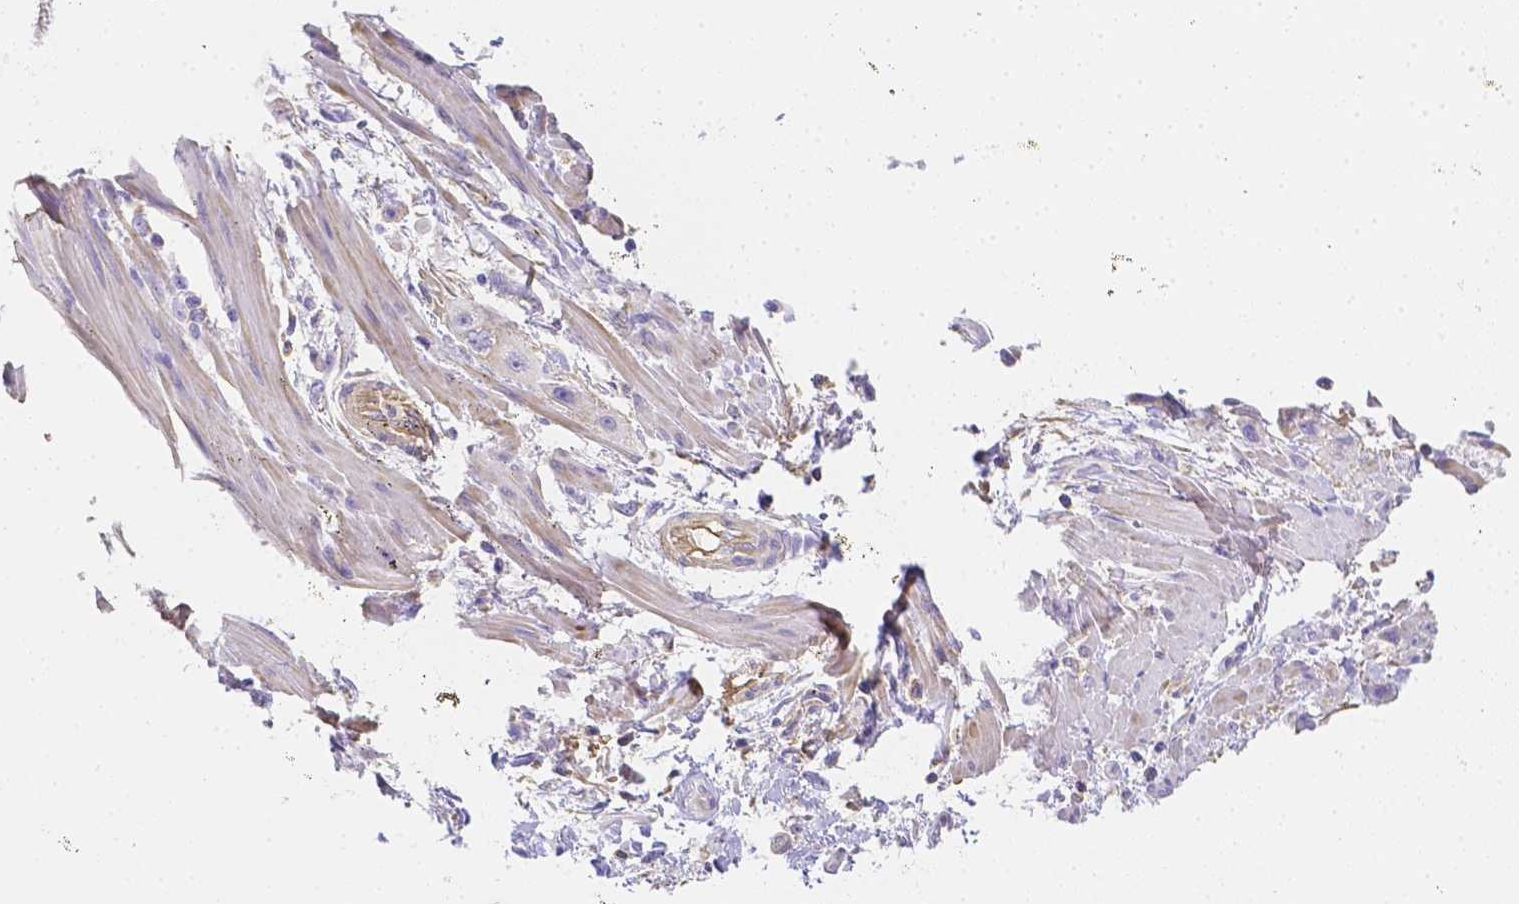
{"staining": {"intensity": "negative", "quantity": "none", "location": "none"}, "tissue": "pancreatic cancer", "cell_type": "Tumor cells", "image_type": "cancer", "snomed": [{"axis": "morphology", "description": "Adenocarcinoma, NOS"}, {"axis": "topography", "description": "Pancreas"}], "caption": "DAB immunohistochemical staining of pancreatic adenocarcinoma demonstrates no significant expression in tumor cells.", "gene": "ASAH2", "patient": {"sex": "female", "age": 66}}